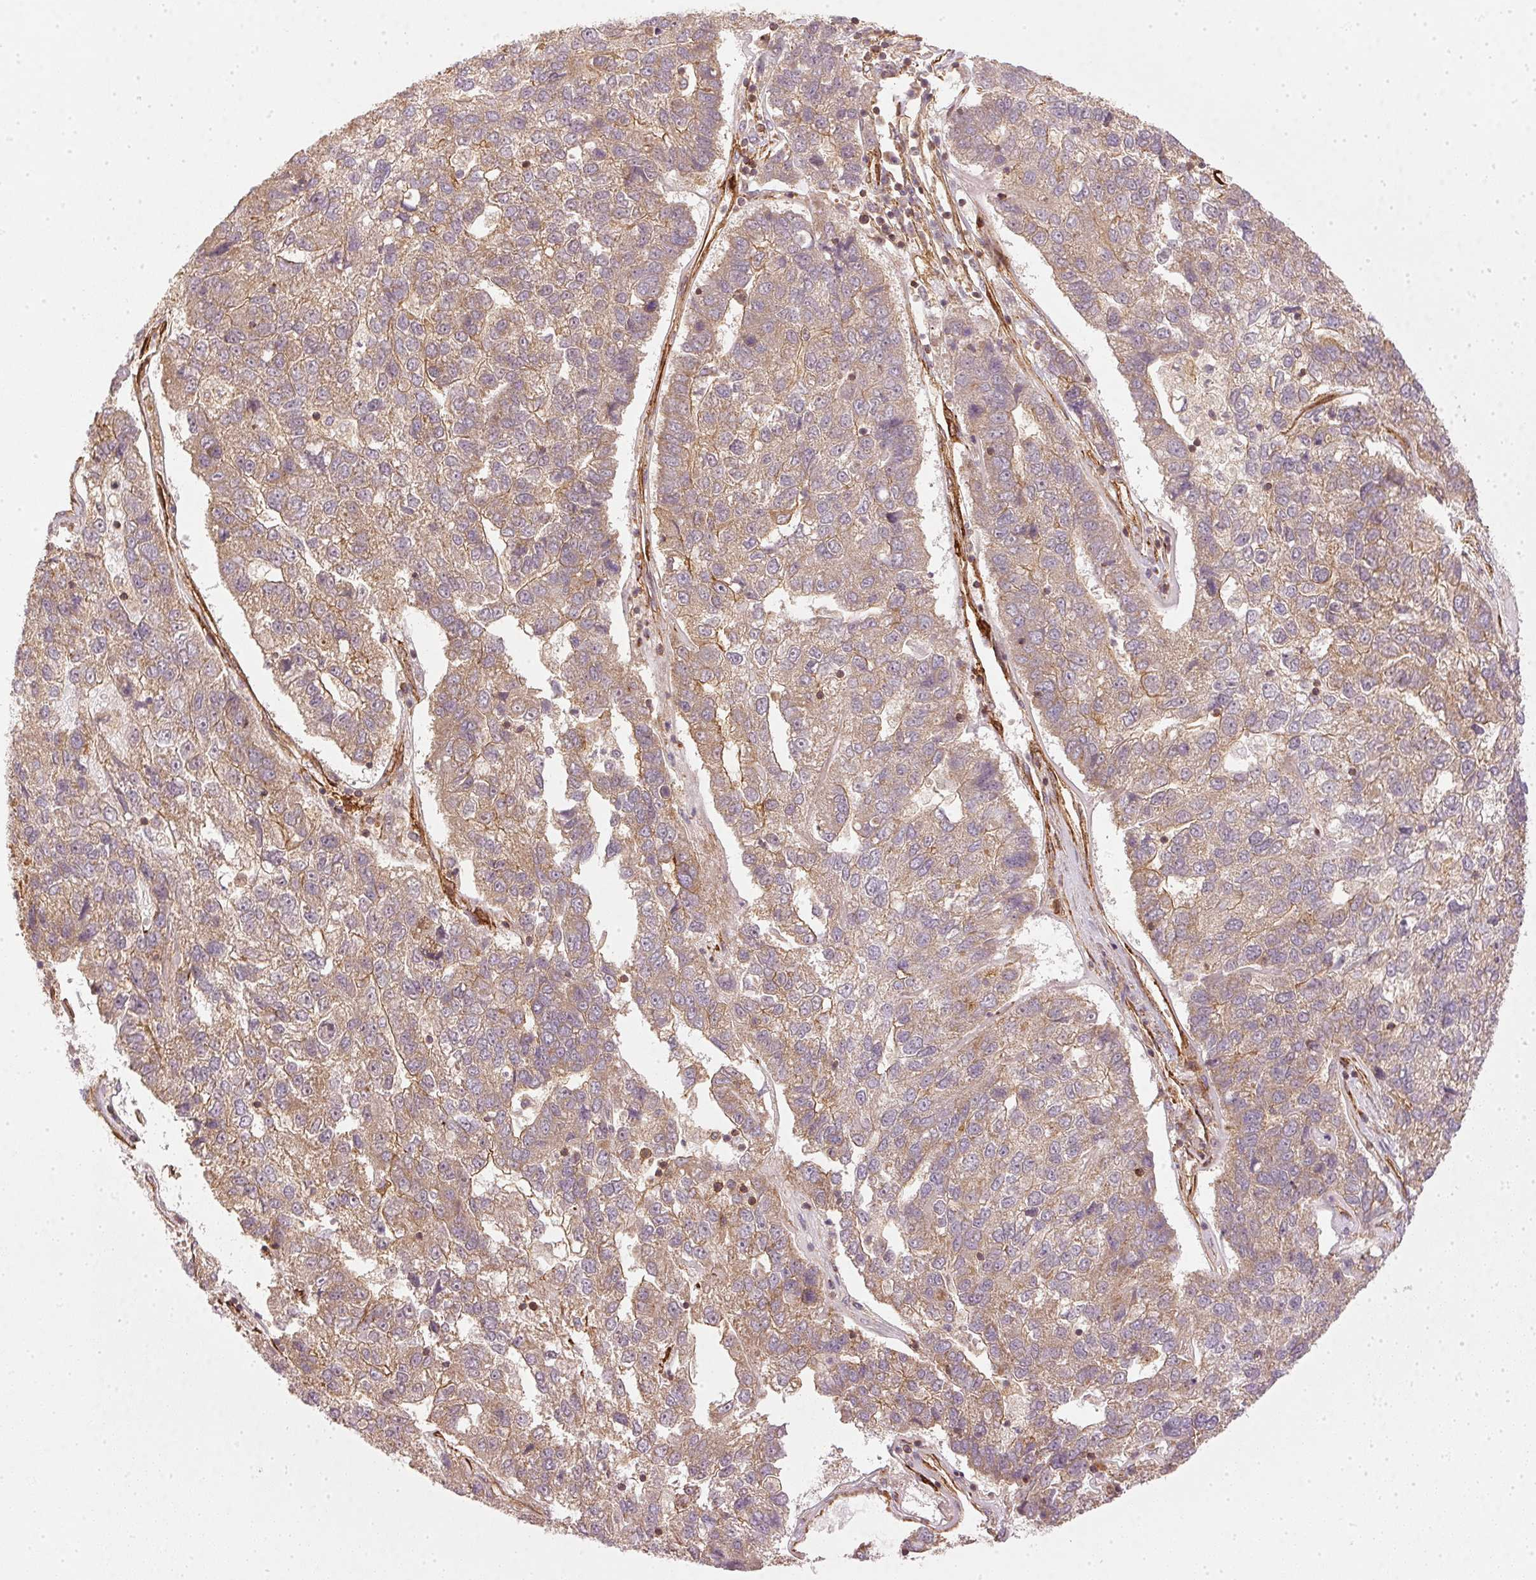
{"staining": {"intensity": "weak", "quantity": ">75%", "location": "cytoplasmic/membranous"}, "tissue": "pancreatic cancer", "cell_type": "Tumor cells", "image_type": "cancer", "snomed": [{"axis": "morphology", "description": "Adenocarcinoma, NOS"}, {"axis": "topography", "description": "Pancreas"}], "caption": "DAB immunohistochemical staining of human pancreatic adenocarcinoma displays weak cytoplasmic/membranous protein positivity in approximately >75% of tumor cells. Using DAB (3,3'-diaminobenzidine) (brown) and hematoxylin (blue) stains, captured at high magnification using brightfield microscopy.", "gene": "NADK2", "patient": {"sex": "female", "age": 61}}